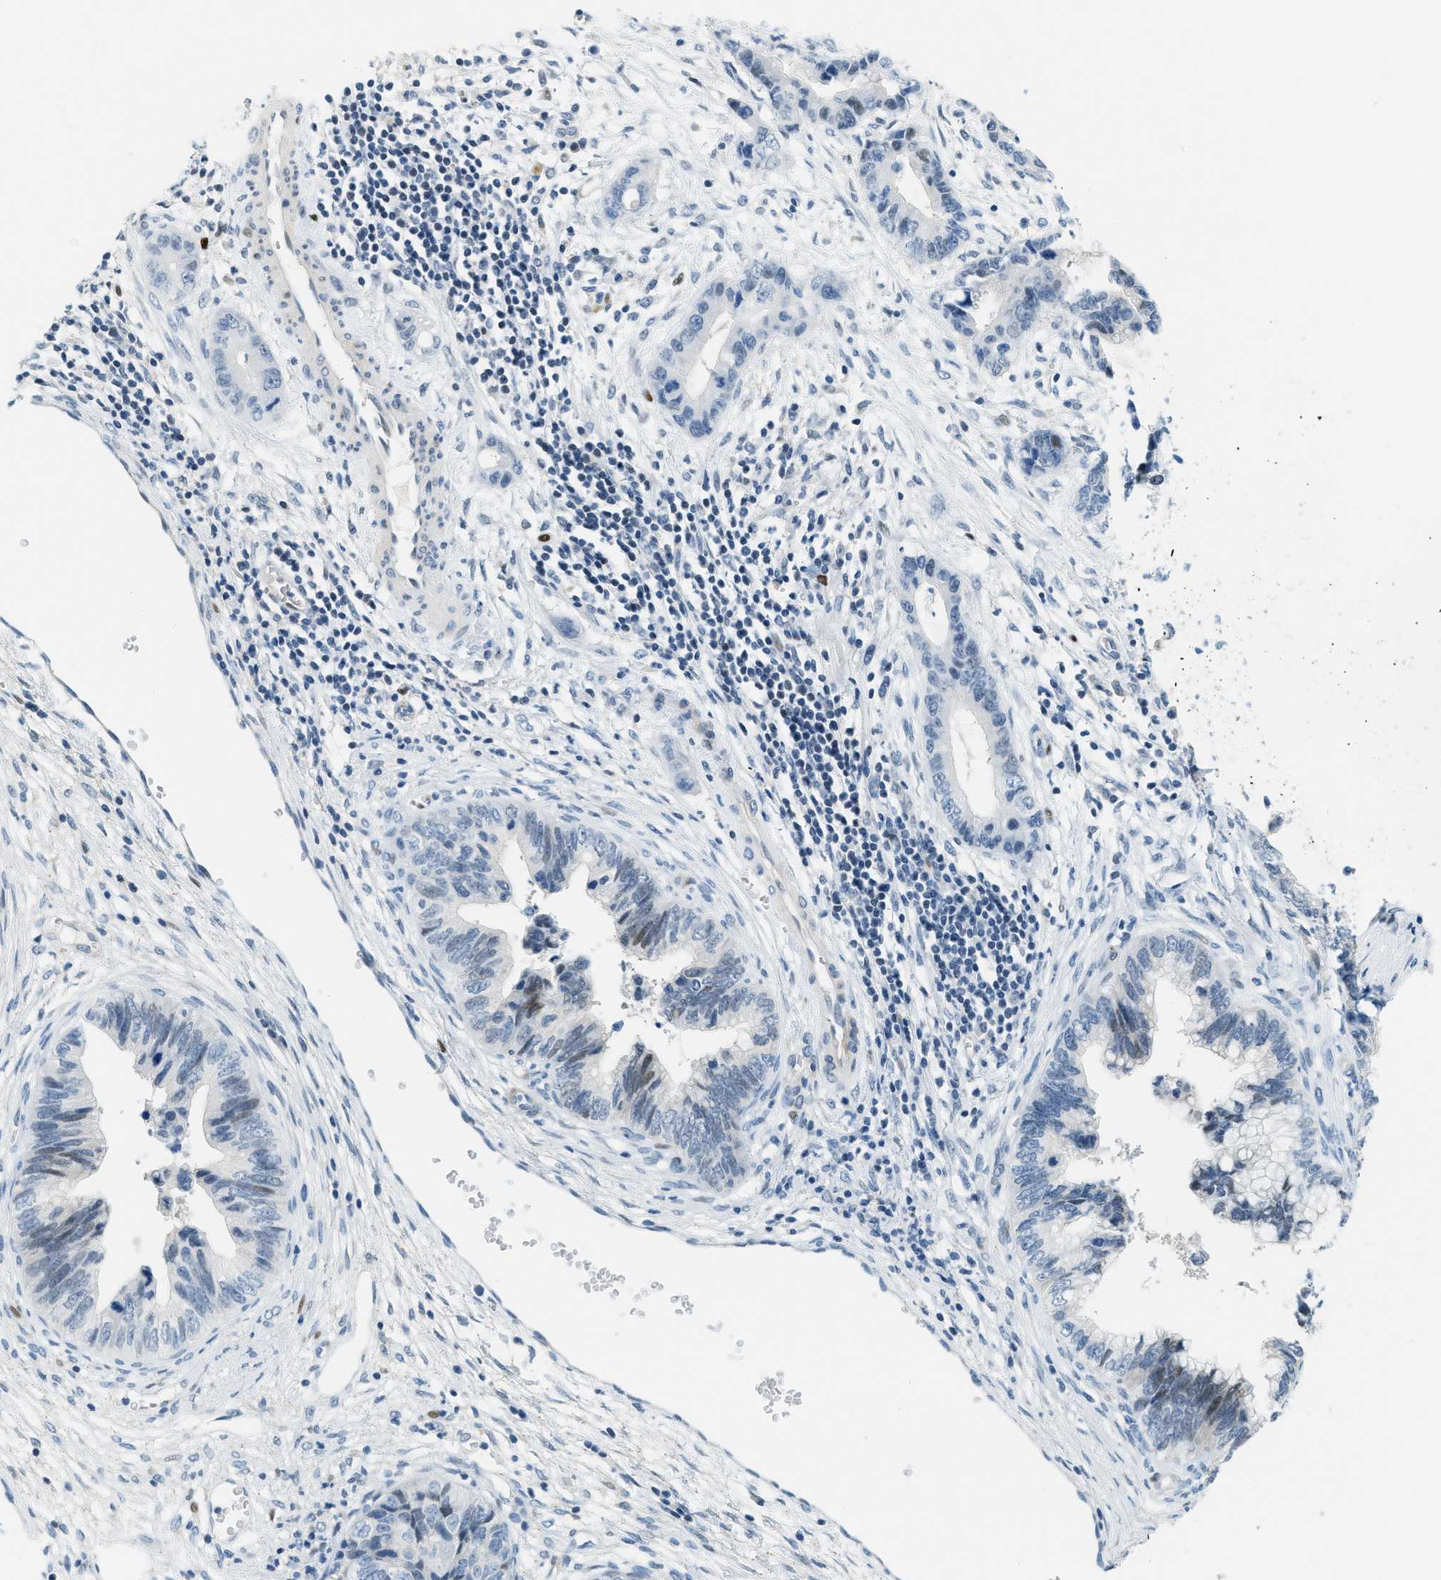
{"staining": {"intensity": "weak", "quantity": "<25%", "location": "nuclear"}, "tissue": "cervical cancer", "cell_type": "Tumor cells", "image_type": "cancer", "snomed": [{"axis": "morphology", "description": "Adenocarcinoma, NOS"}, {"axis": "topography", "description": "Cervix"}], "caption": "Protein analysis of adenocarcinoma (cervical) reveals no significant staining in tumor cells.", "gene": "CYP4X1", "patient": {"sex": "female", "age": 44}}